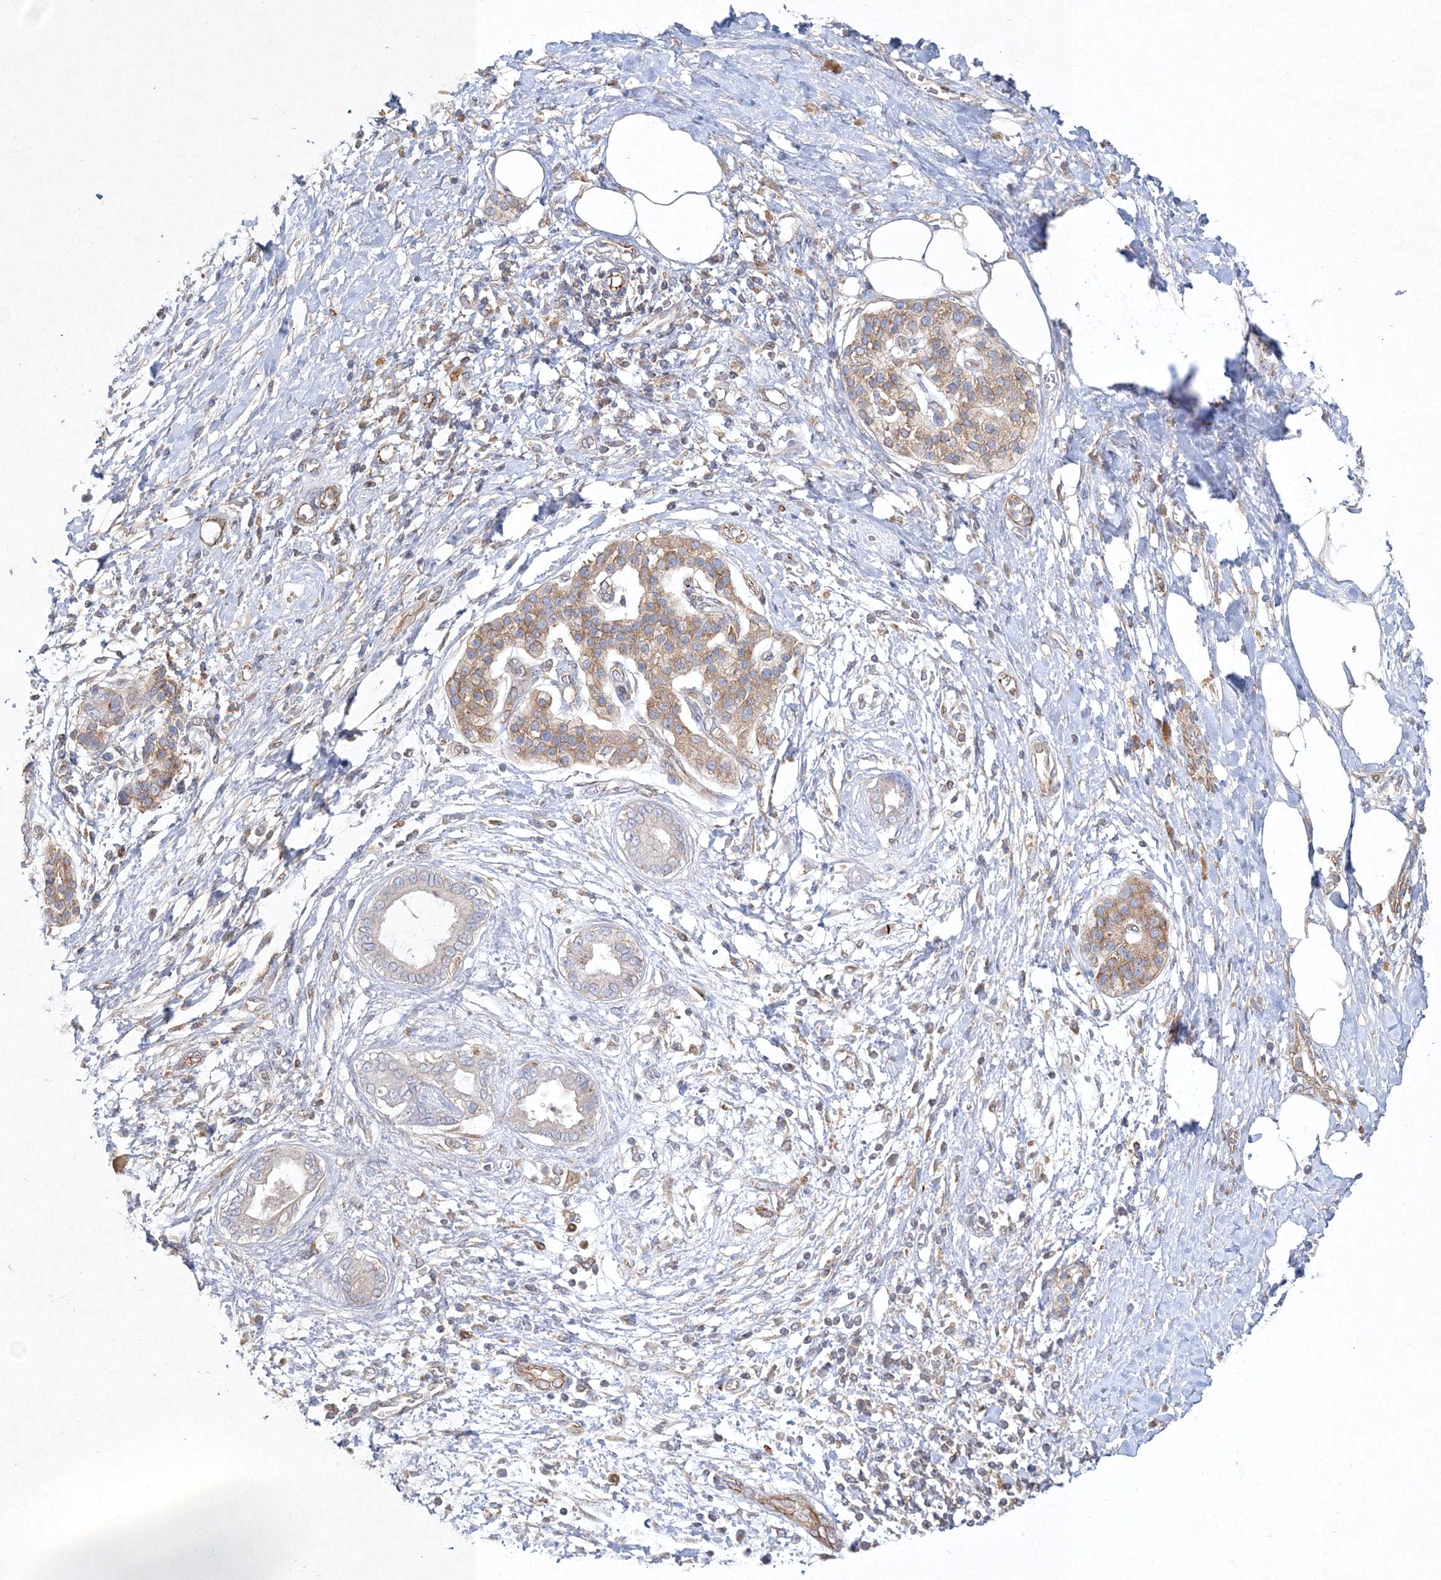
{"staining": {"intensity": "moderate", "quantity": "25%-75%", "location": "cytoplasmic/membranous"}, "tissue": "pancreatic cancer", "cell_type": "Tumor cells", "image_type": "cancer", "snomed": [{"axis": "morphology", "description": "Adenocarcinoma, NOS"}, {"axis": "topography", "description": "Pancreas"}], "caption": "Protein analysis of pancreatic adenocarcinoma tissue exhibits moderate cytoplasmic/membranous staining in approximately 25%-75% of tumor cells.", "gene": "WDR37", "patient": {"sex": "male", "age": 58}}